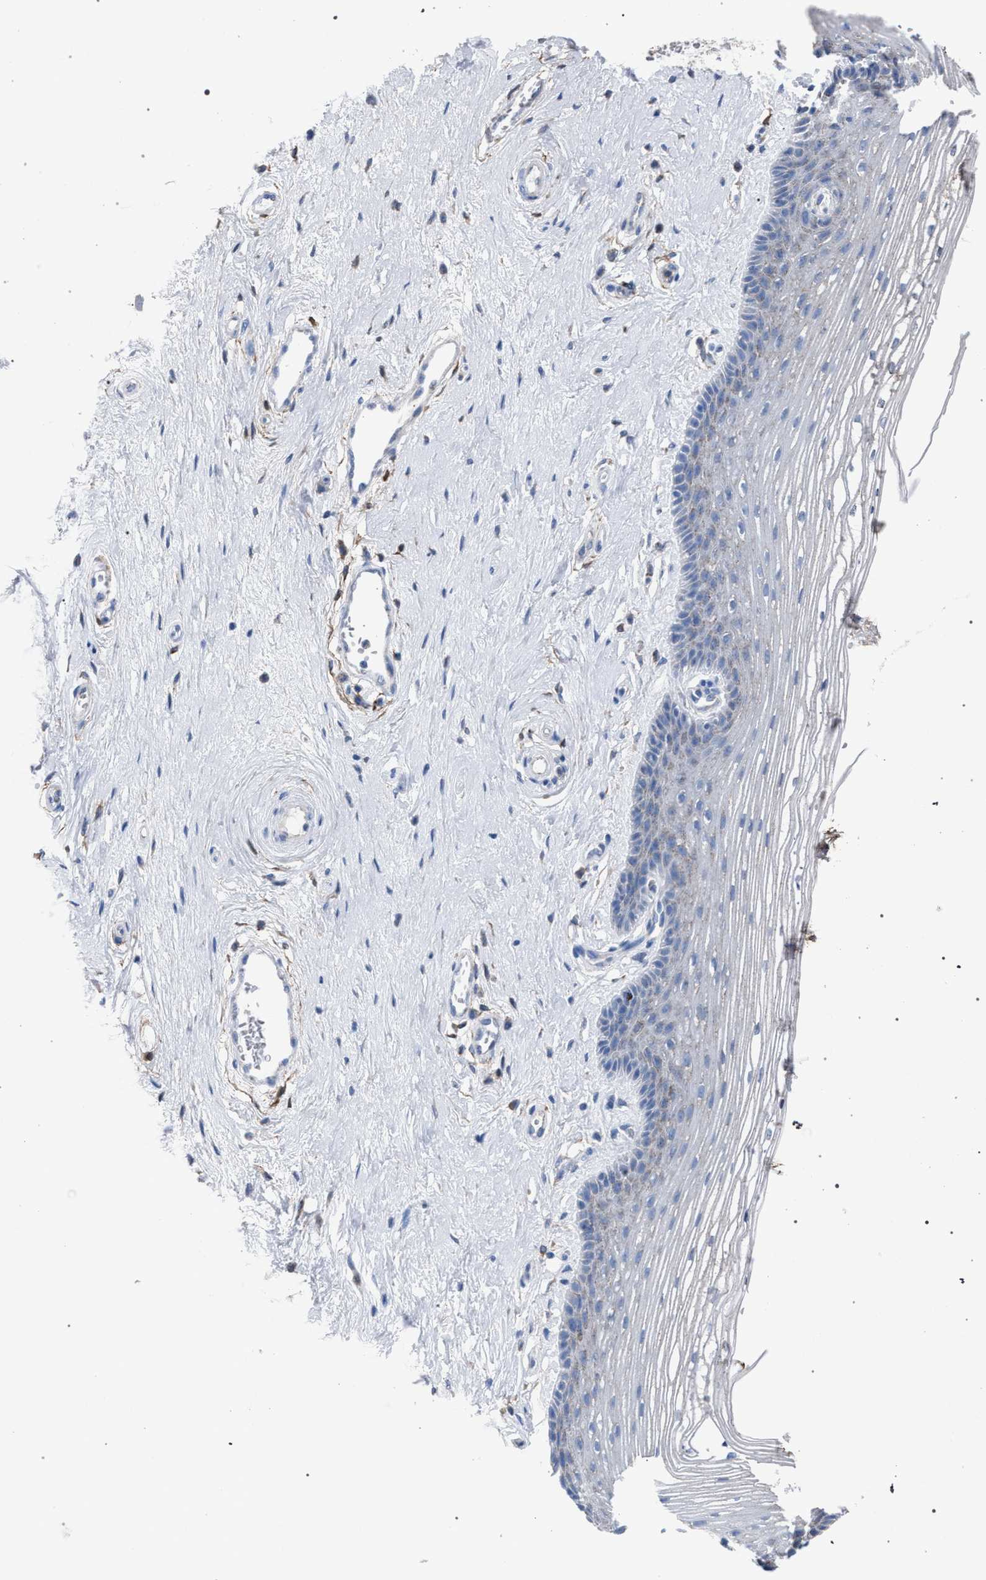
{"staining": {"intensity": "weak", "quantity": "<25%", "location": "cytoplasmic/membranous"}, "tissue": "vagina", "cell_type": "Squamous epithelial cells", "image_type": "normal", "snomed": [{"axis": "morphology", "description": "Normal tissue, NOS"}, {"axis": "topography", "description": "Vagina"}], "caption": "Vagina stained for a protein using IHC displays no expression squamous epithelial cells.", "gene": "HSD17B4", "patient": {"sex": "female", "age": 46}}